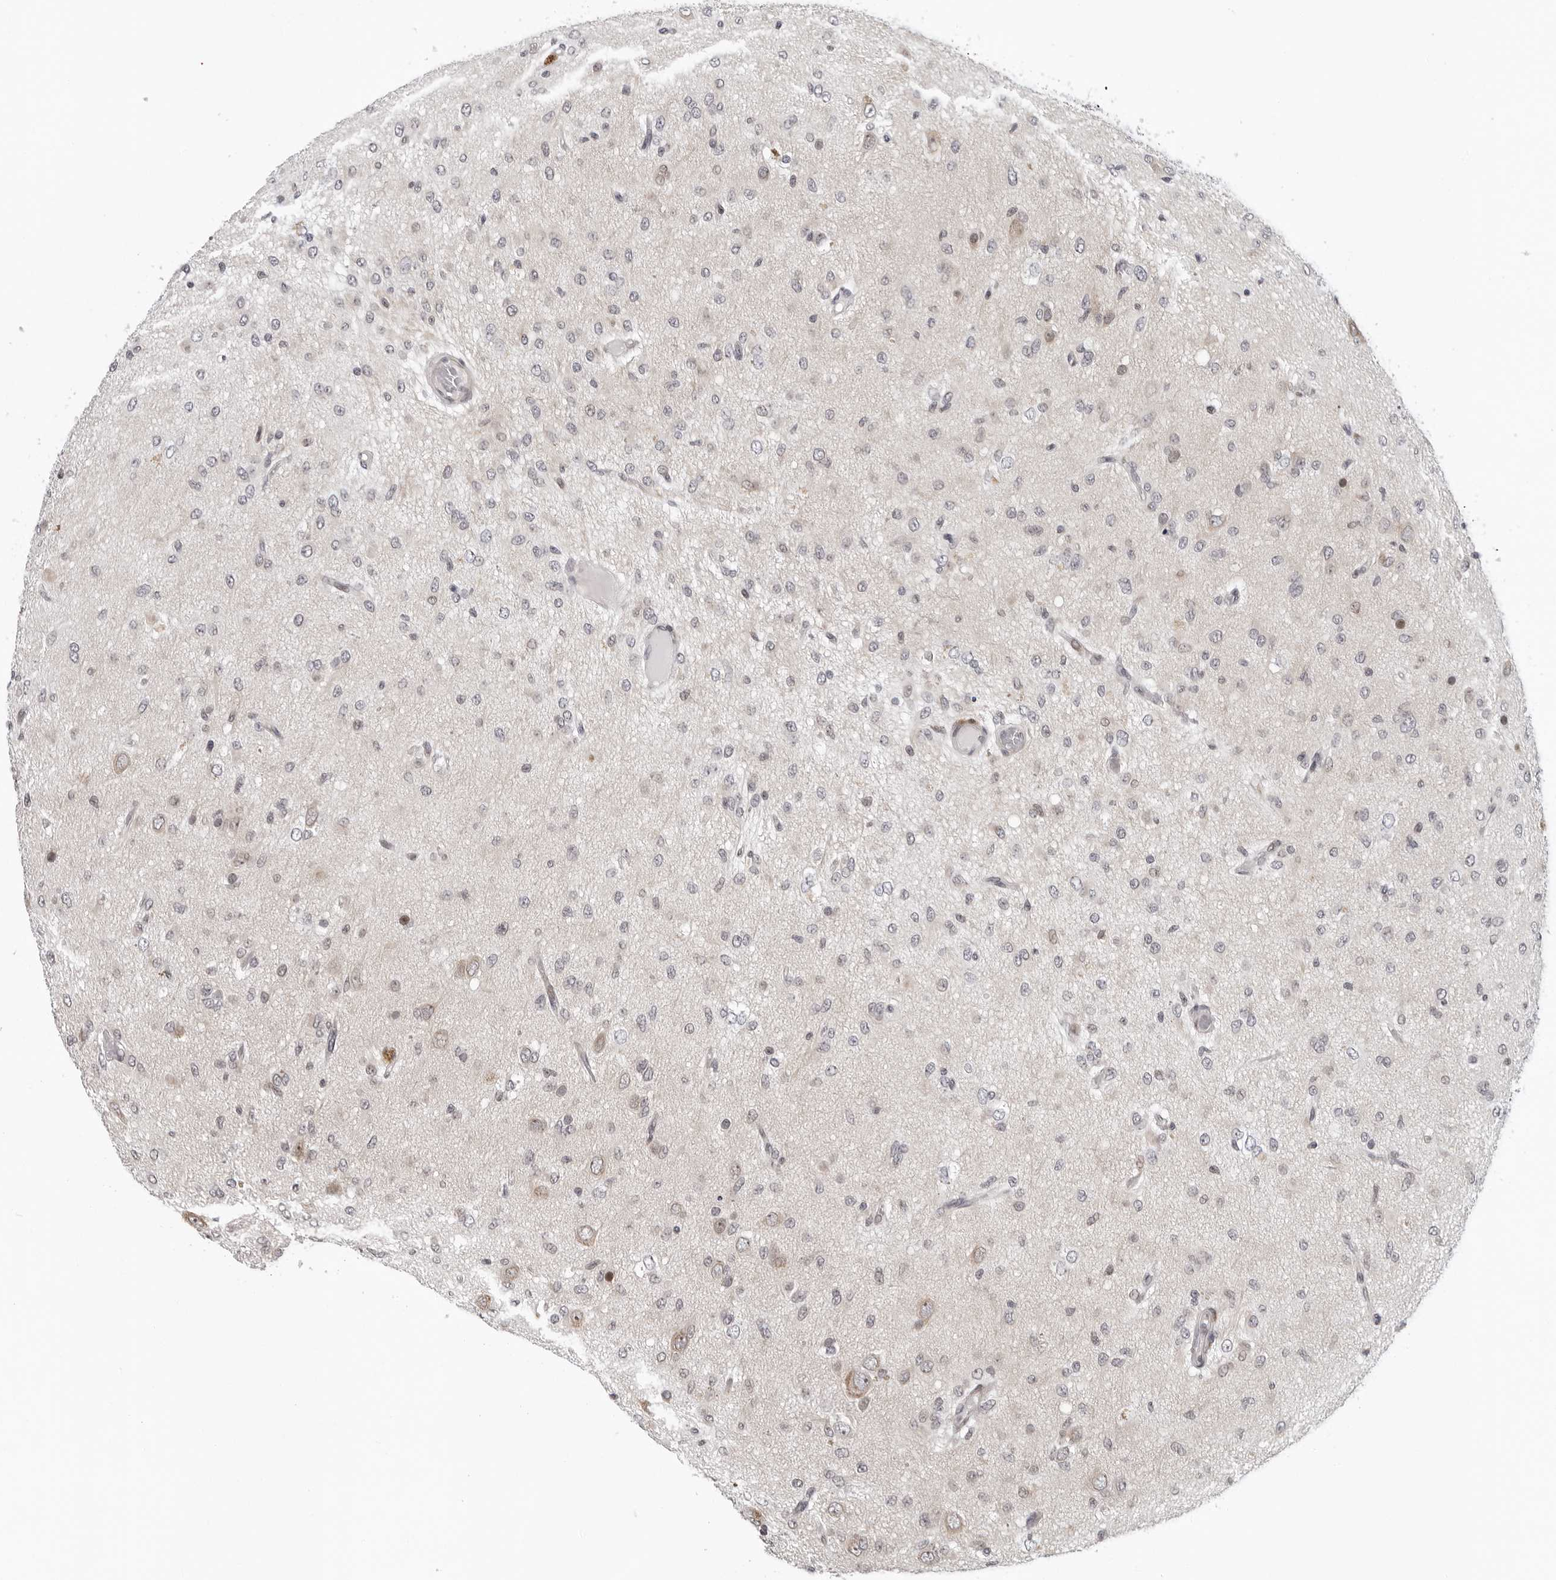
{"staining": {"intensity": "negative", "quantity": "none", "location": "none"}, "tissue": "glioma", "cell_type": "Tumor cells", "image_type": "cancer", "snomed": [{"axis": "morphology", "description": "Glioma, malignant, High grade"}, {"axis": "topography", "description": "Brain"}], "caption": "This is a photomicrograph of immunohistochemistry staining of malignant glioma (high-grade), which shows no positivity in tumor cells.", "gene": "PIP4K2C", "patient": {"sex": "female", "age": 59}}